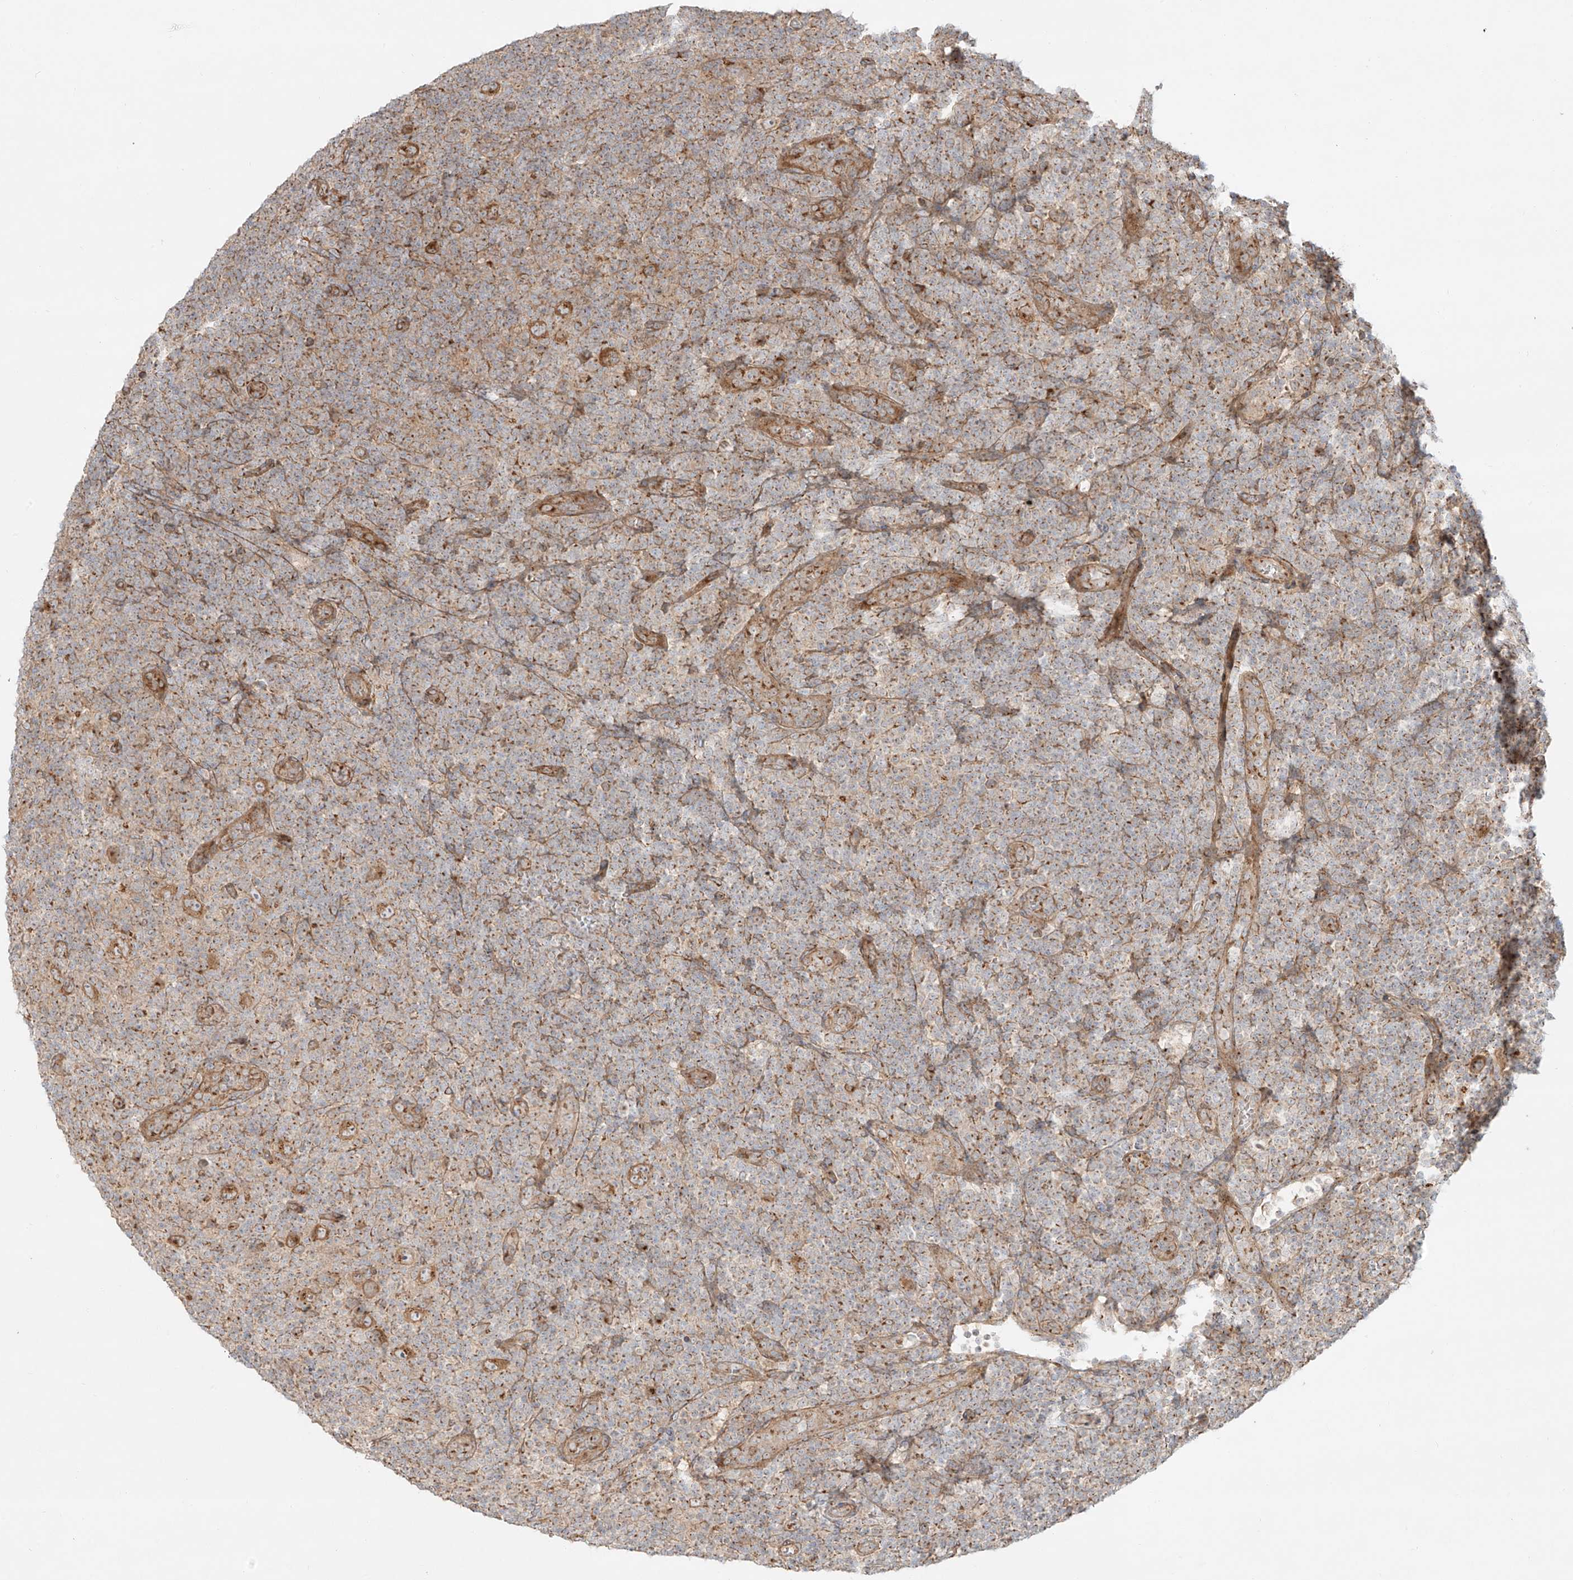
{"staining": {"intensity": "moderate", "quantity": ">75%", "location": "cytoplasmic/membranous"}, "tissue": "lymphoma", "cell_type": "Tumor cells", "image_type": "cancer", "snomed": [{"axis": "morphology", "description": "Hodgkin's disease, NOS"}, {"axis": "topography", "description": "Lymph node"}], "caption": "IHC staining of lymphoma, which displays medium levels of moderate cytoplasmic/membranous positivity in about >75% of tumor cells indicating moderate cytoplasmic/membranous protein expression. The staining was performed using DAB (3,3'-diaminobenzidine) (brown) for protein detection and nuclei were counterstained in hematoxylin (blue).", "gene": "ZNF287", "patient": {"sex": "female", "age": 57}}